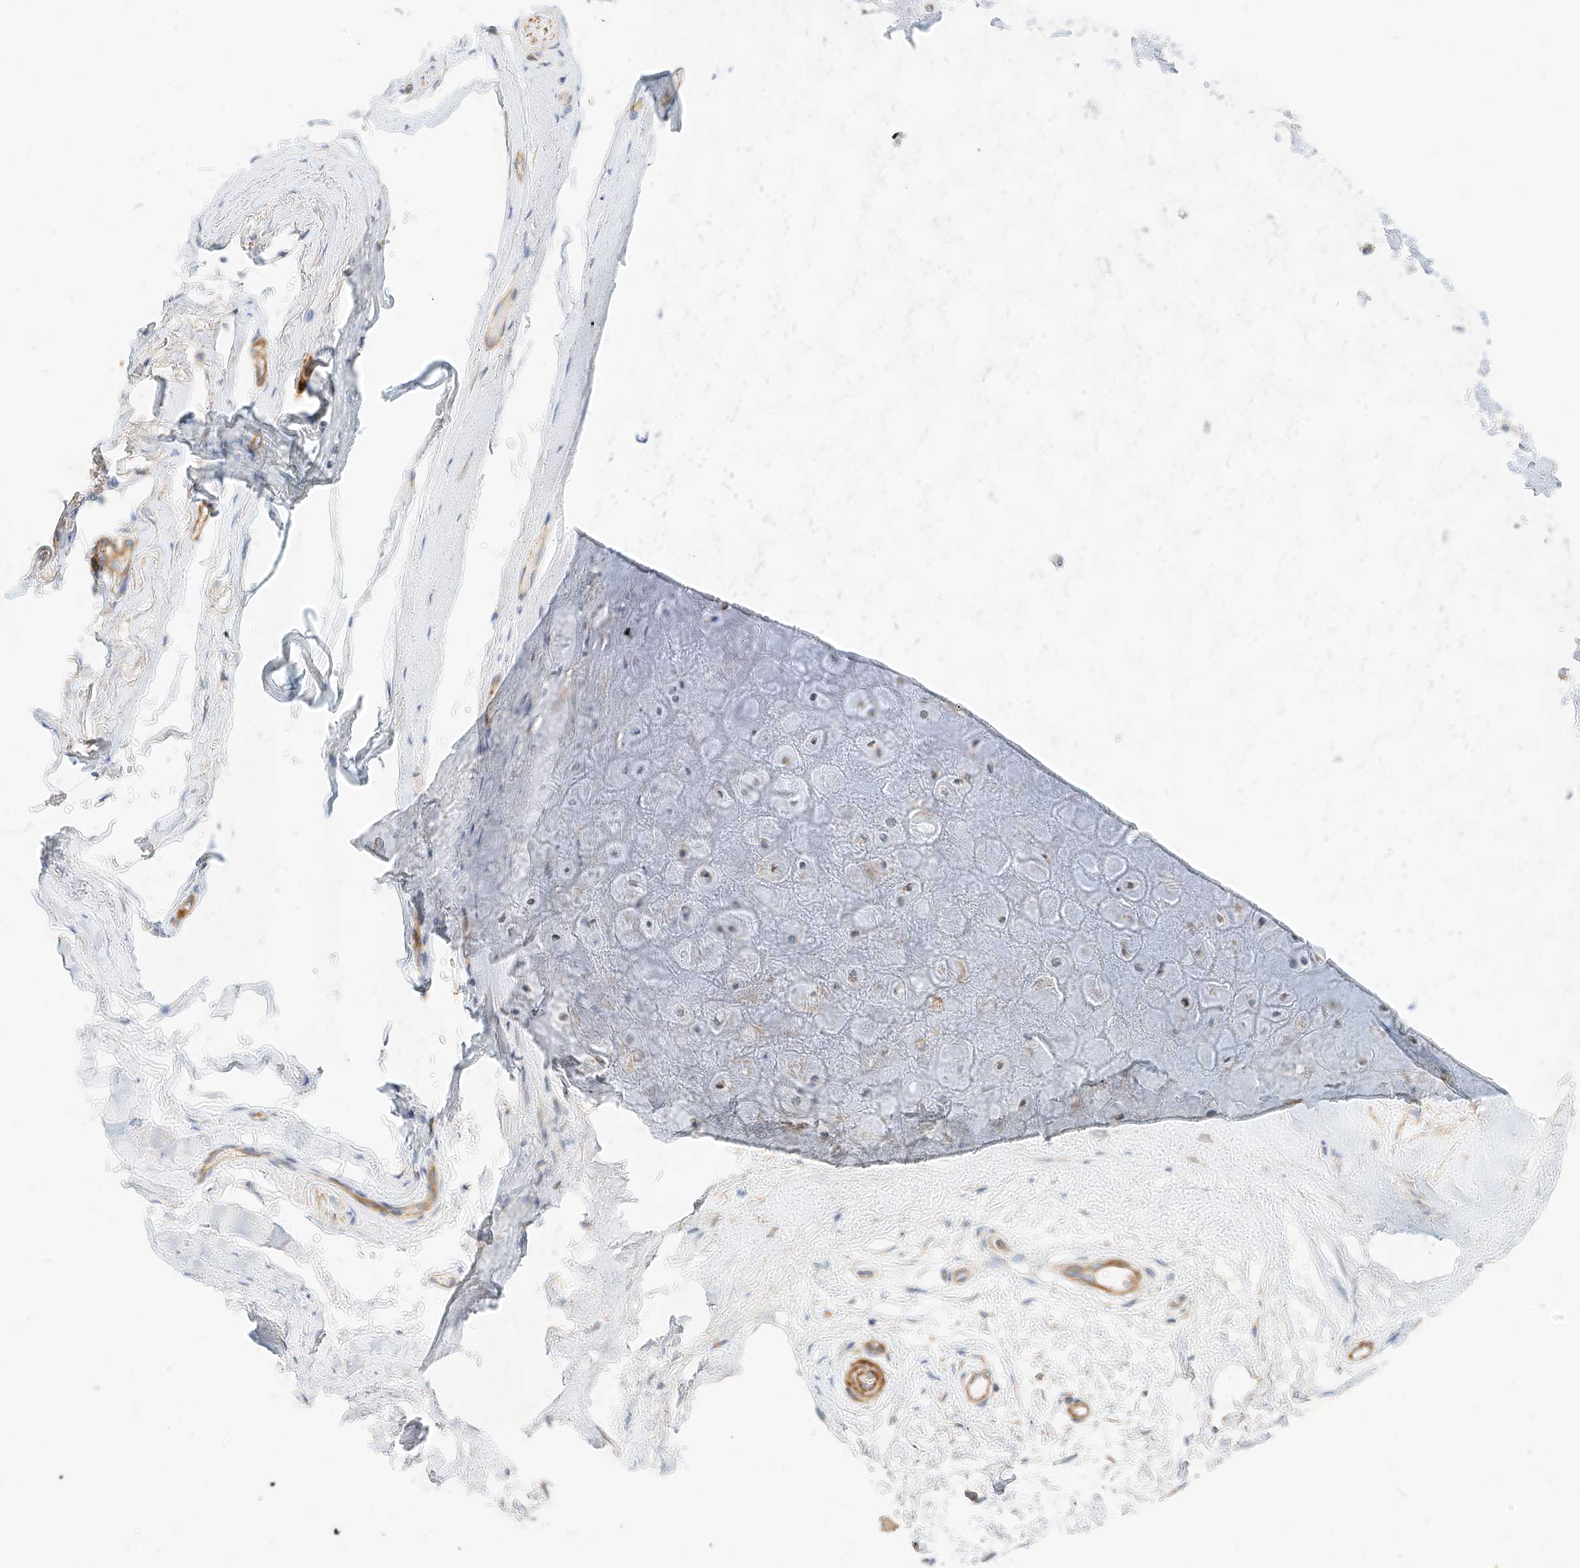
{"staining": {"intensity": "moderate", "quantity": "<25%", "location": "cytoplasmic/membranous"}, "tissue": "adipose tissue", "cell_type": "Adipocytes", "image_type": "normal", "snomed": [{"axis": "morphology", "description": "Normal tissue, NOS"}, {"axis": "morphology", "description": "Basal cell carcinoma"}, {"axis": "topography", "description": "Skin"}], "caption": "Immunohistochemistry staining of benign adipose tissue, which displays low levels of moderate cytoplasmic/membranous positivity in about <25% of adipocytes indicating moderate cytoplasmic/membranous protein expression. The staining was performed using DAB (3,3'-diaminobenzidine) (brown) for protein detection and nuclei were counterstained in hematoxylin (blue).", "gene": "KCNH5", "patient": {"sex": "female", "age": 89}}